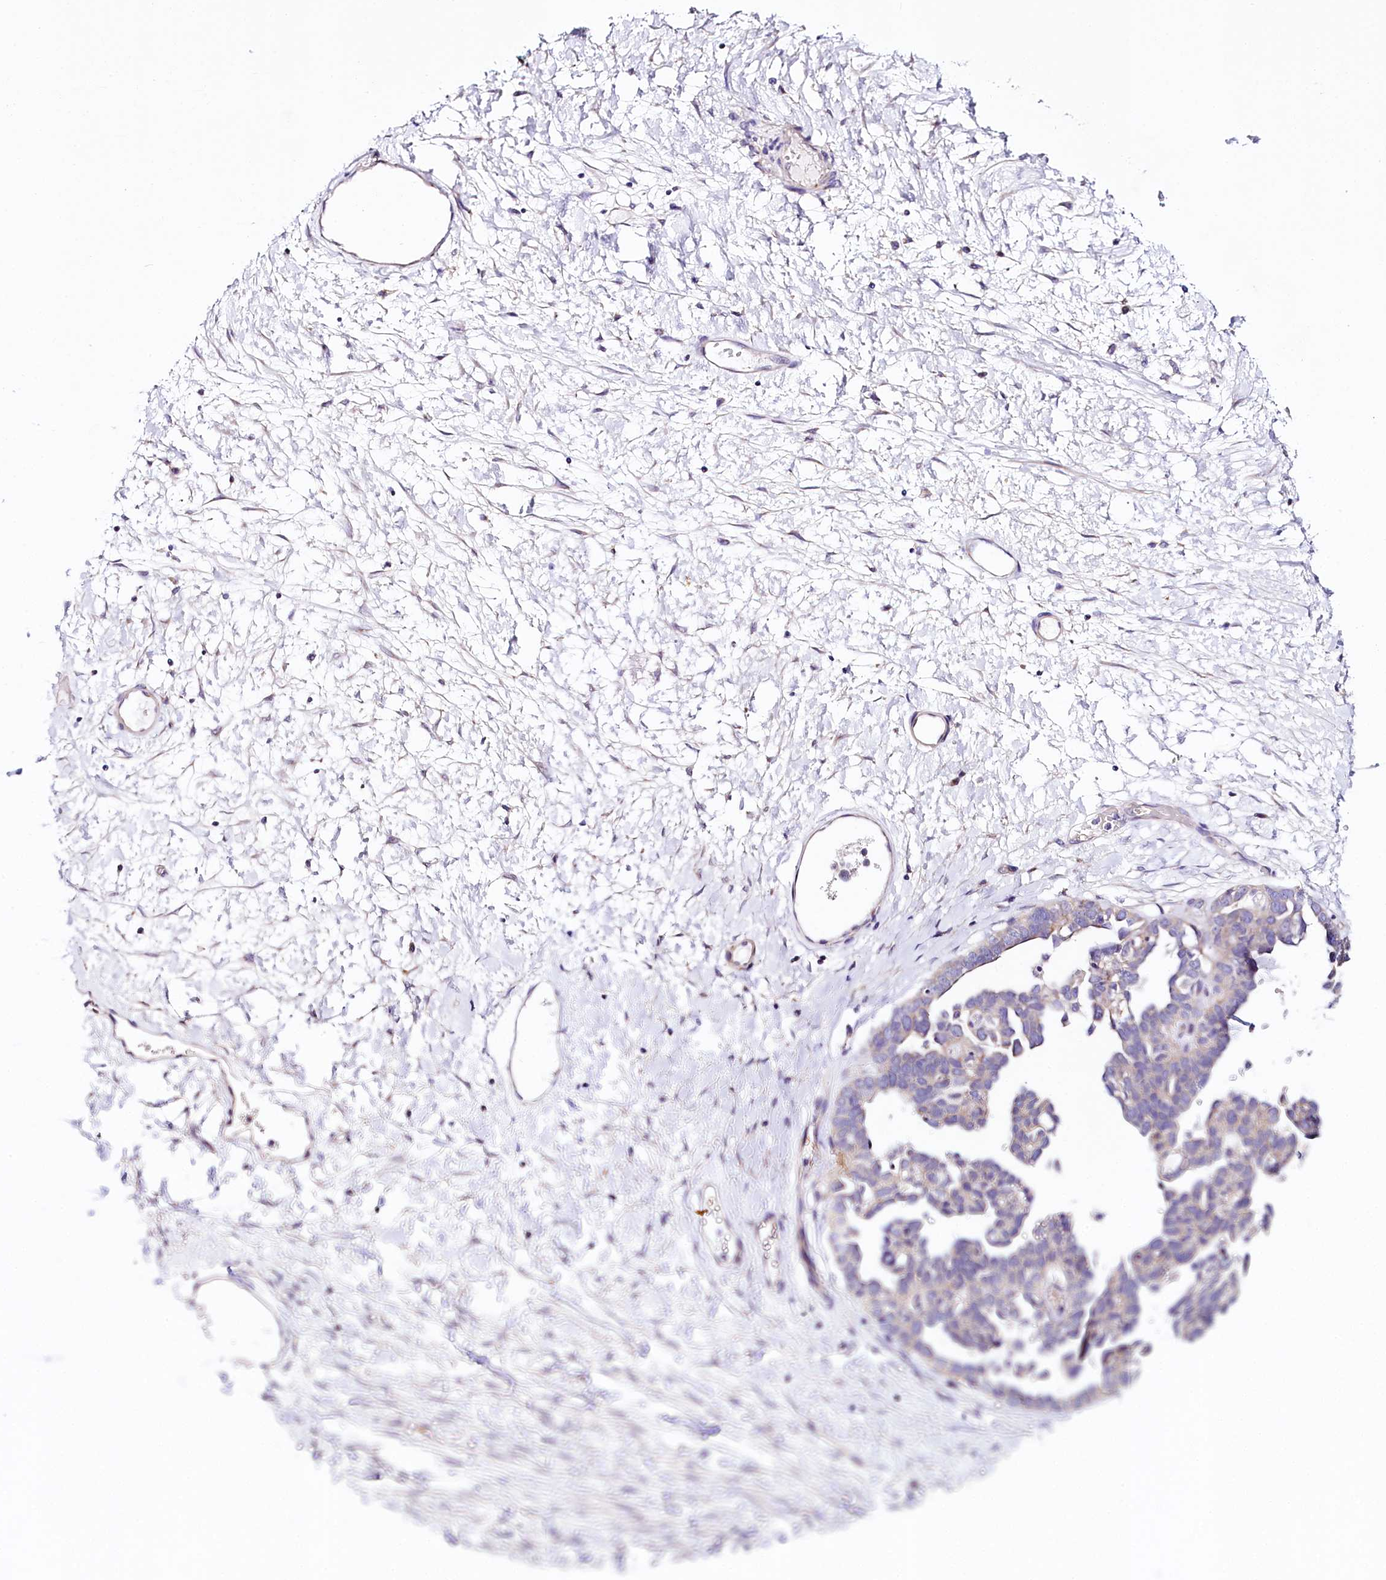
{"staining": {"intensity": "weak", "quantity": "25%-75%", "location": "cytoplasmic/membranous"}, "tissue": "ovarian cancer", "cell_type": "Tumor cells", "image_type": "cancer", "snomed": [{"axis": "morphology", "description": "Cystadenocarcinoma, serous, NOS"}, {"axis": "topography", "description": "Ovary"}], "caption": "DAB (3,3'-diaminobenzidine) immunohistochemical staining of human ovarian serous cystadenocarcinoma demonstrates weak cytoplasmic/membranous protein positivity in approximately 25%-75% of tumor cells. The protein of interest is shown in brown color, while the nuclei are stained blue.", "gene": "CEP295", "patient": {"sex": "female", "age": 54}}